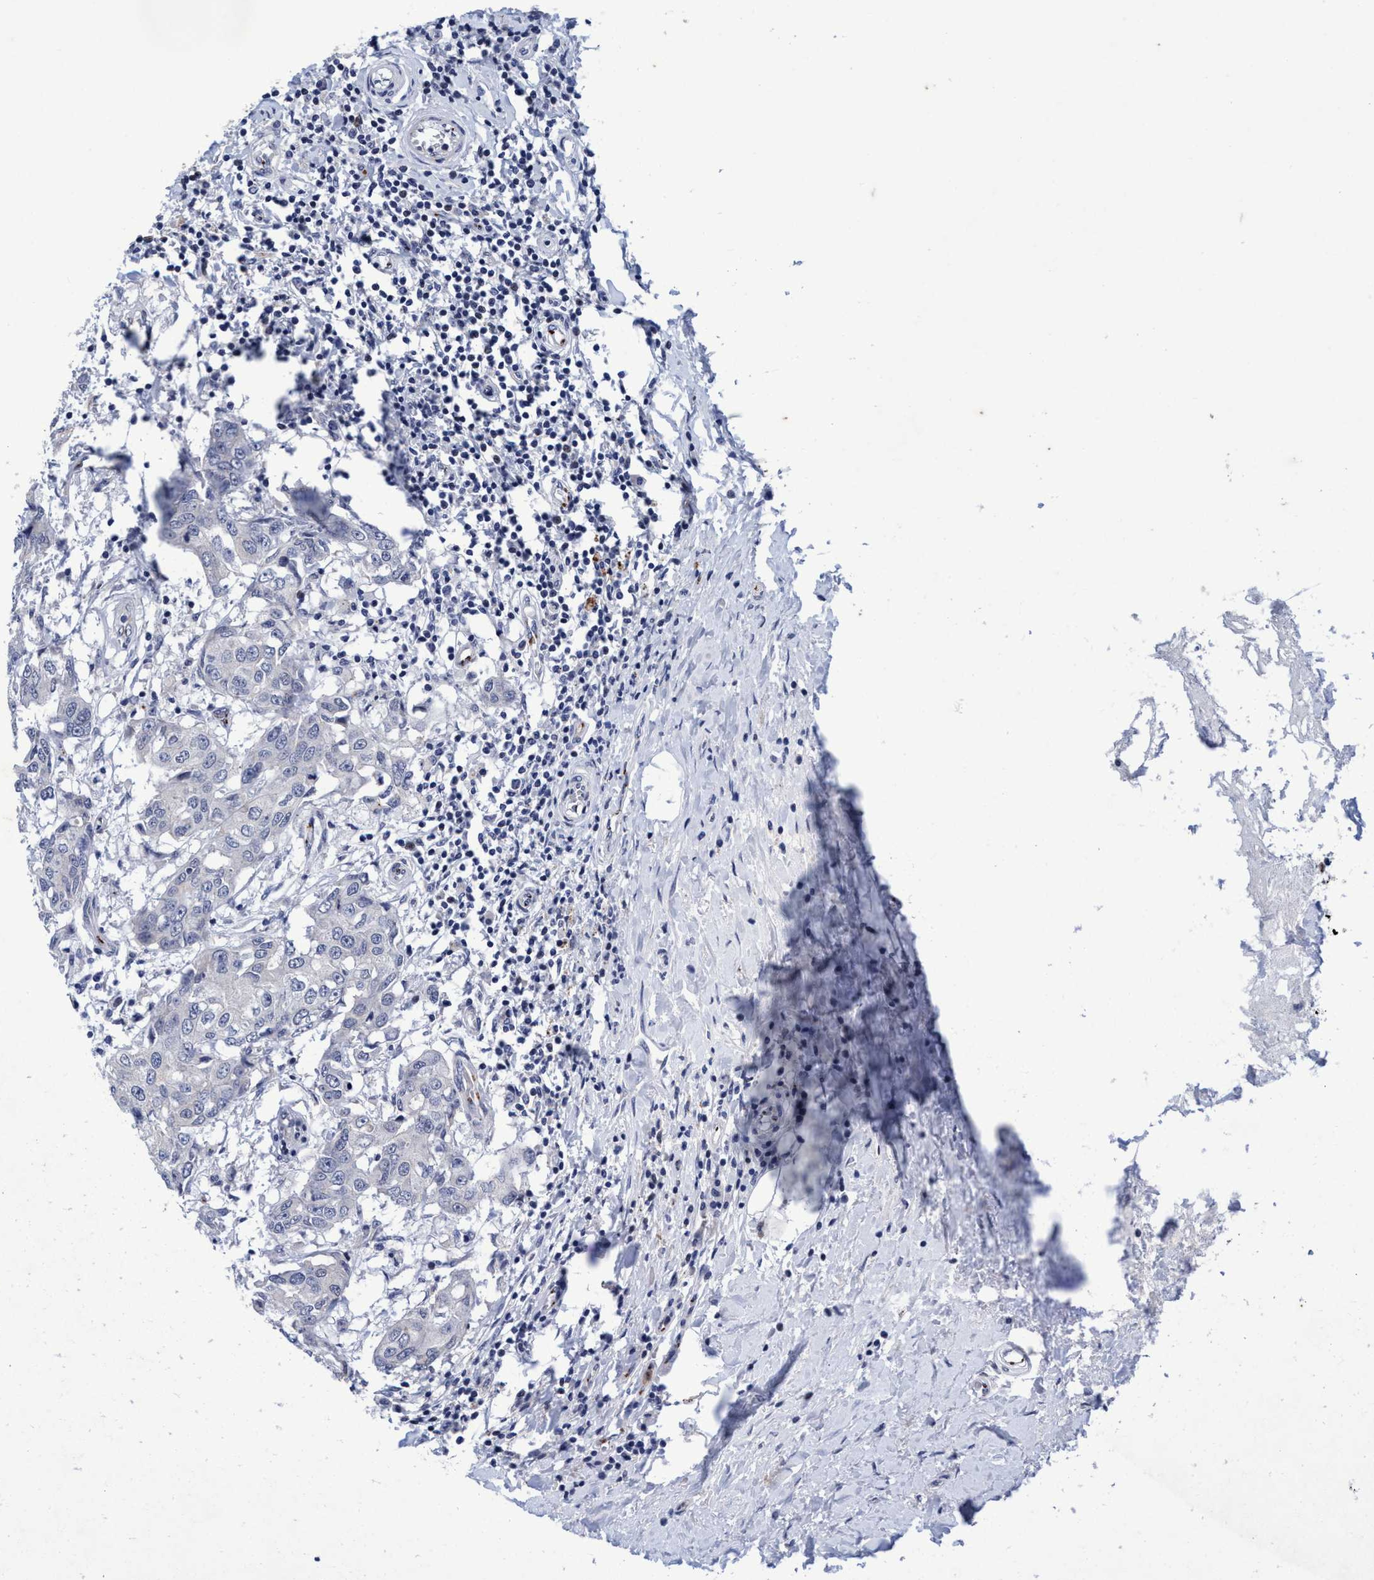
{"staining": {"intensity": "negative", "quantity": "none", "location": "none"}, "tissue": "breast cancer", "cell_type": "Tumor cells", "image_type": "cancer", "snomed": [{"axis": "morphology", "description": "Duct carcinoma"}, {"axis": "topography", "description": "Breast"}], "caption": "Immunohistochemical staining of breast cancer (invasive ductal carcinoma) shows no significant positivity in tumor cells.", "gene": "GRB14", "patient": {"sex": "female", "age": 27}}